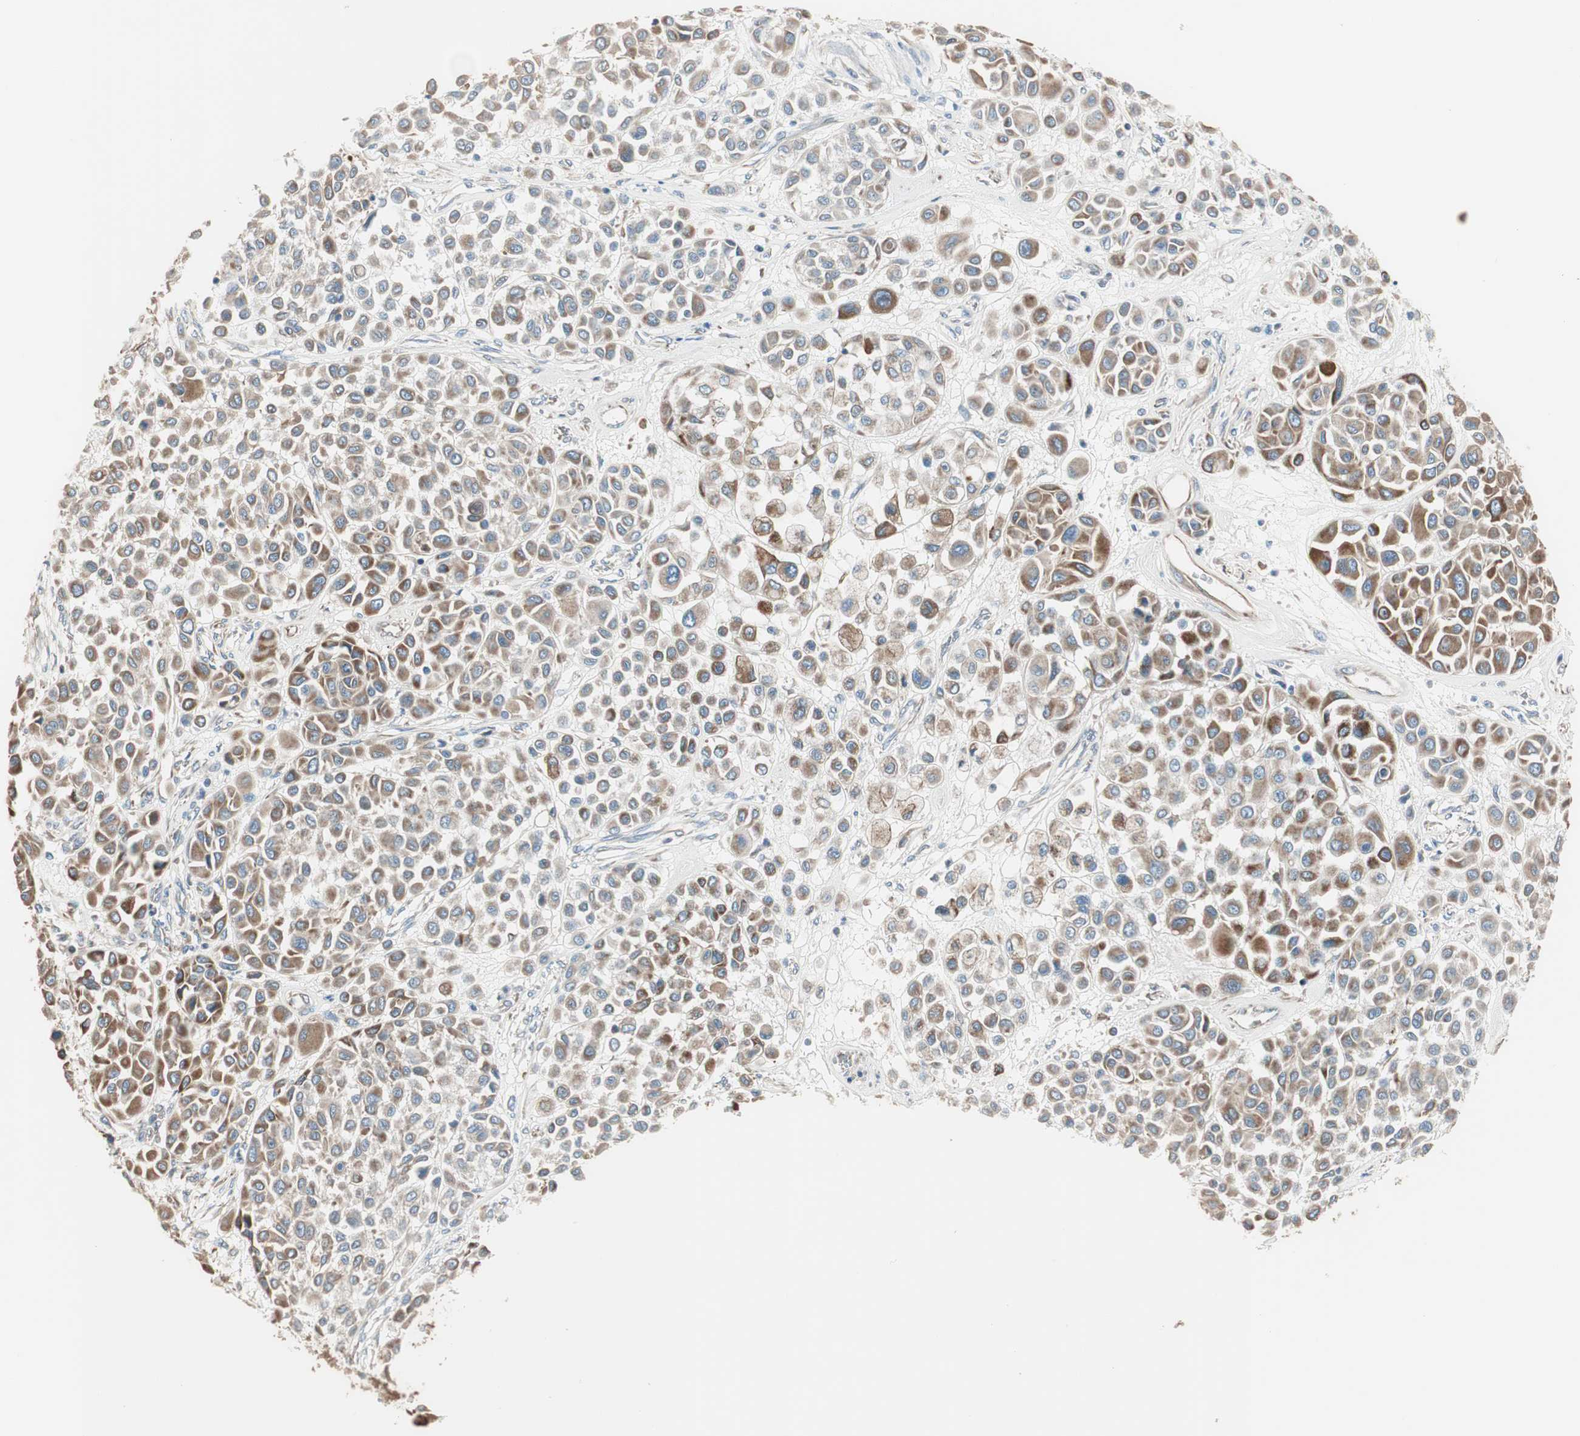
{"staining": {"intensity": "moderate", "quantity": "25%-75%", "location": "cytoplasmic/membranous"}, "tissue": "melanoma", "cell_type": "Tumor cells", "image_type": "cancer", "snomed": [{"axis": "morphology", "description": "Malignant melanoma, Metastatic site"}, {"axis": "topography", "description": "Soft tissue"}], "caption": "Moderate cytoplasmic/membranous expression for a protein is identified in about 25%-75% of tumor cells of malignant melanoma (metastatic site) using immunohistochemistry (IHC).", "gene": "SRCIN1", "patient": {"sex": "male", "age": 41}}